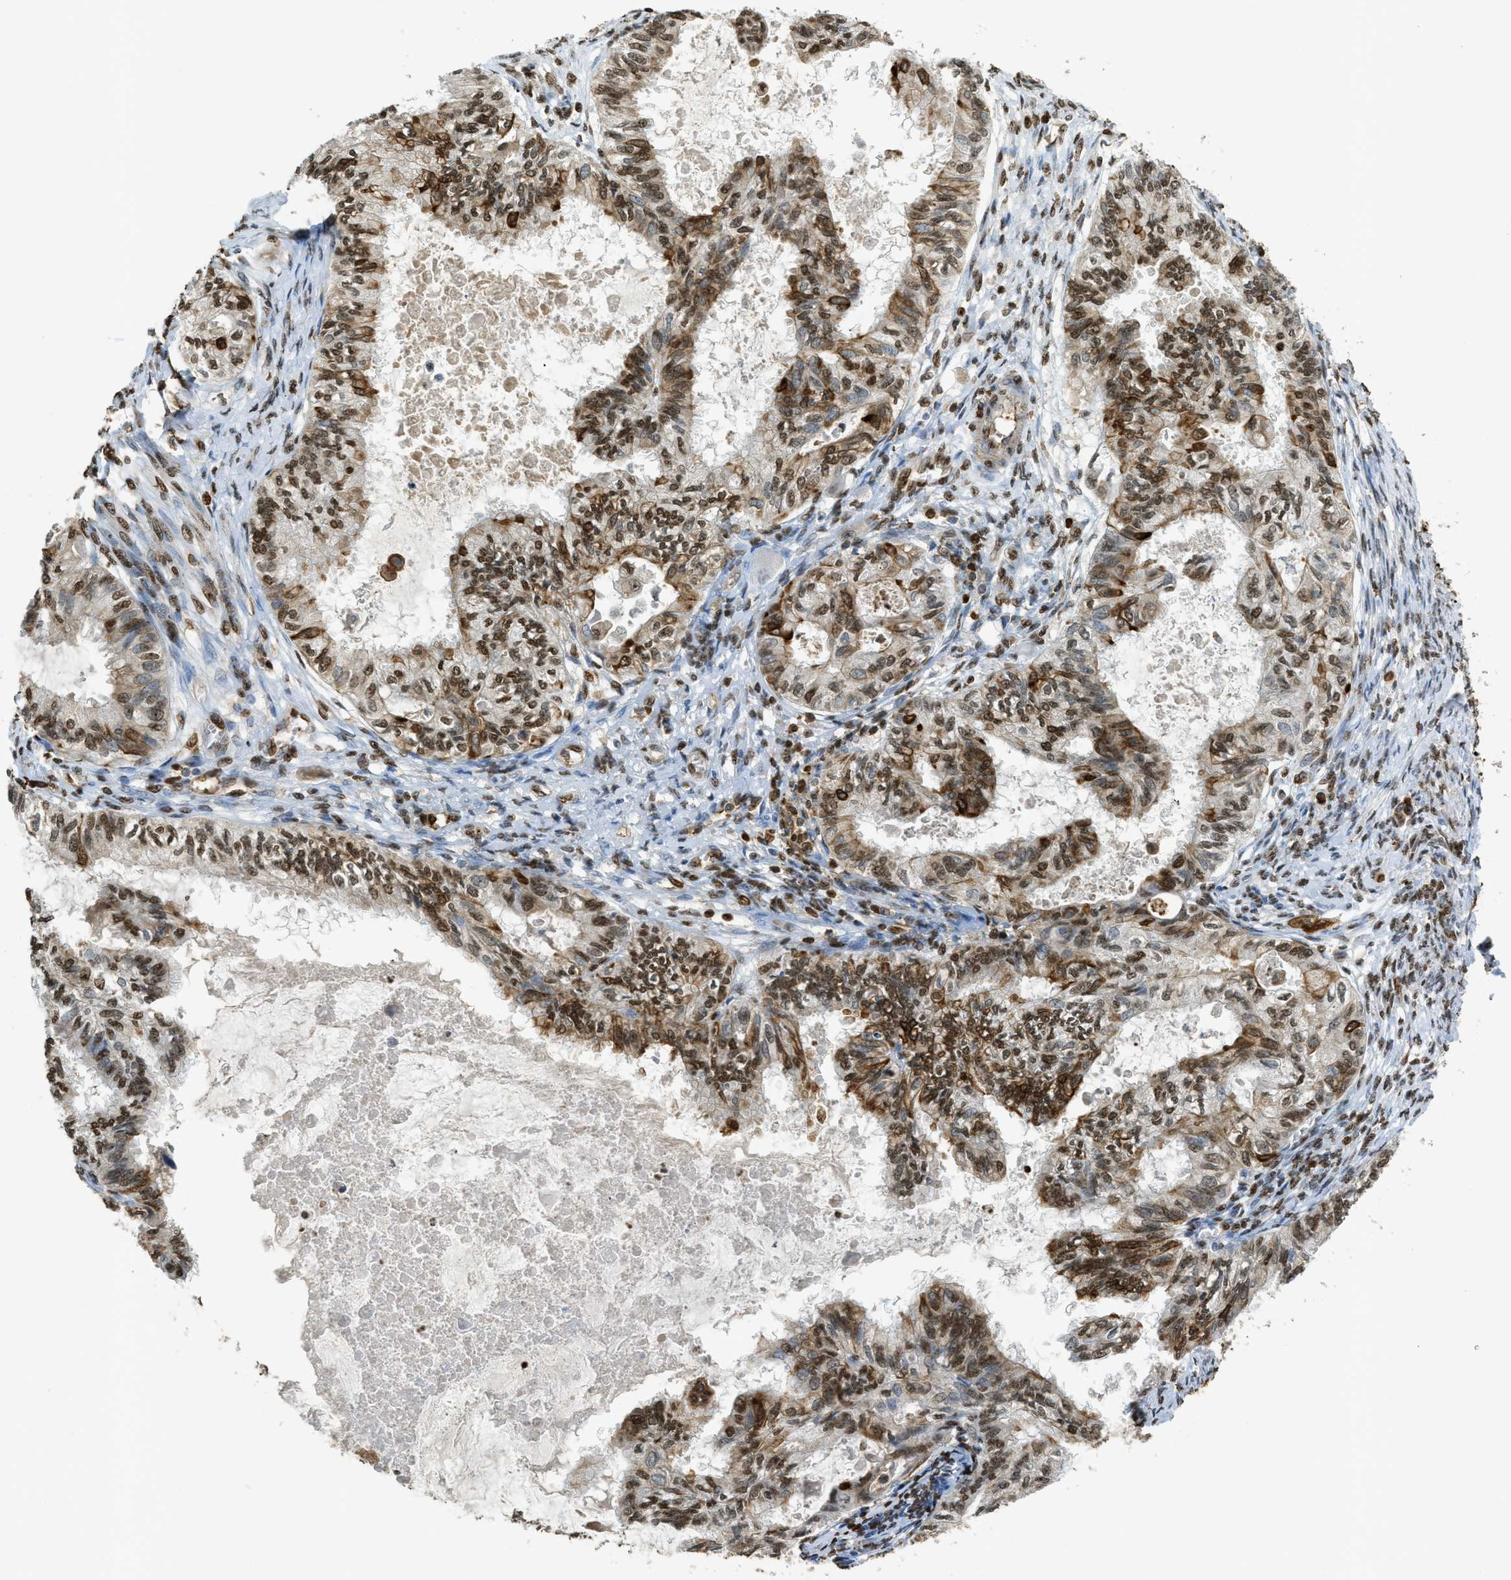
{"staining": {"intensity": "strong", "quantity": ">75%", "location": "nuclear"}, "tissue": "cervical cancer", "cell_type": "Tumor cells", "image_type": "cancer", "snomed": [{"axis": "morphology", "description": "Normal tissue, NOS"}, {"axis": "morphology", "description": "Adenocarcinoma, NOS"}, {"axis": "topography", "description": "Cervix"}, {"axis": "topography", "description": "Endometrium"}], "caption": "The histopathology image reveals immunohistochemical staining of adenocarcinoma (cervical). There is strong nuclear expression is appreciated in about >75% of tumor cells.", "gene": "NR5A2", "patient": {"sex": "female", "age": 86}}